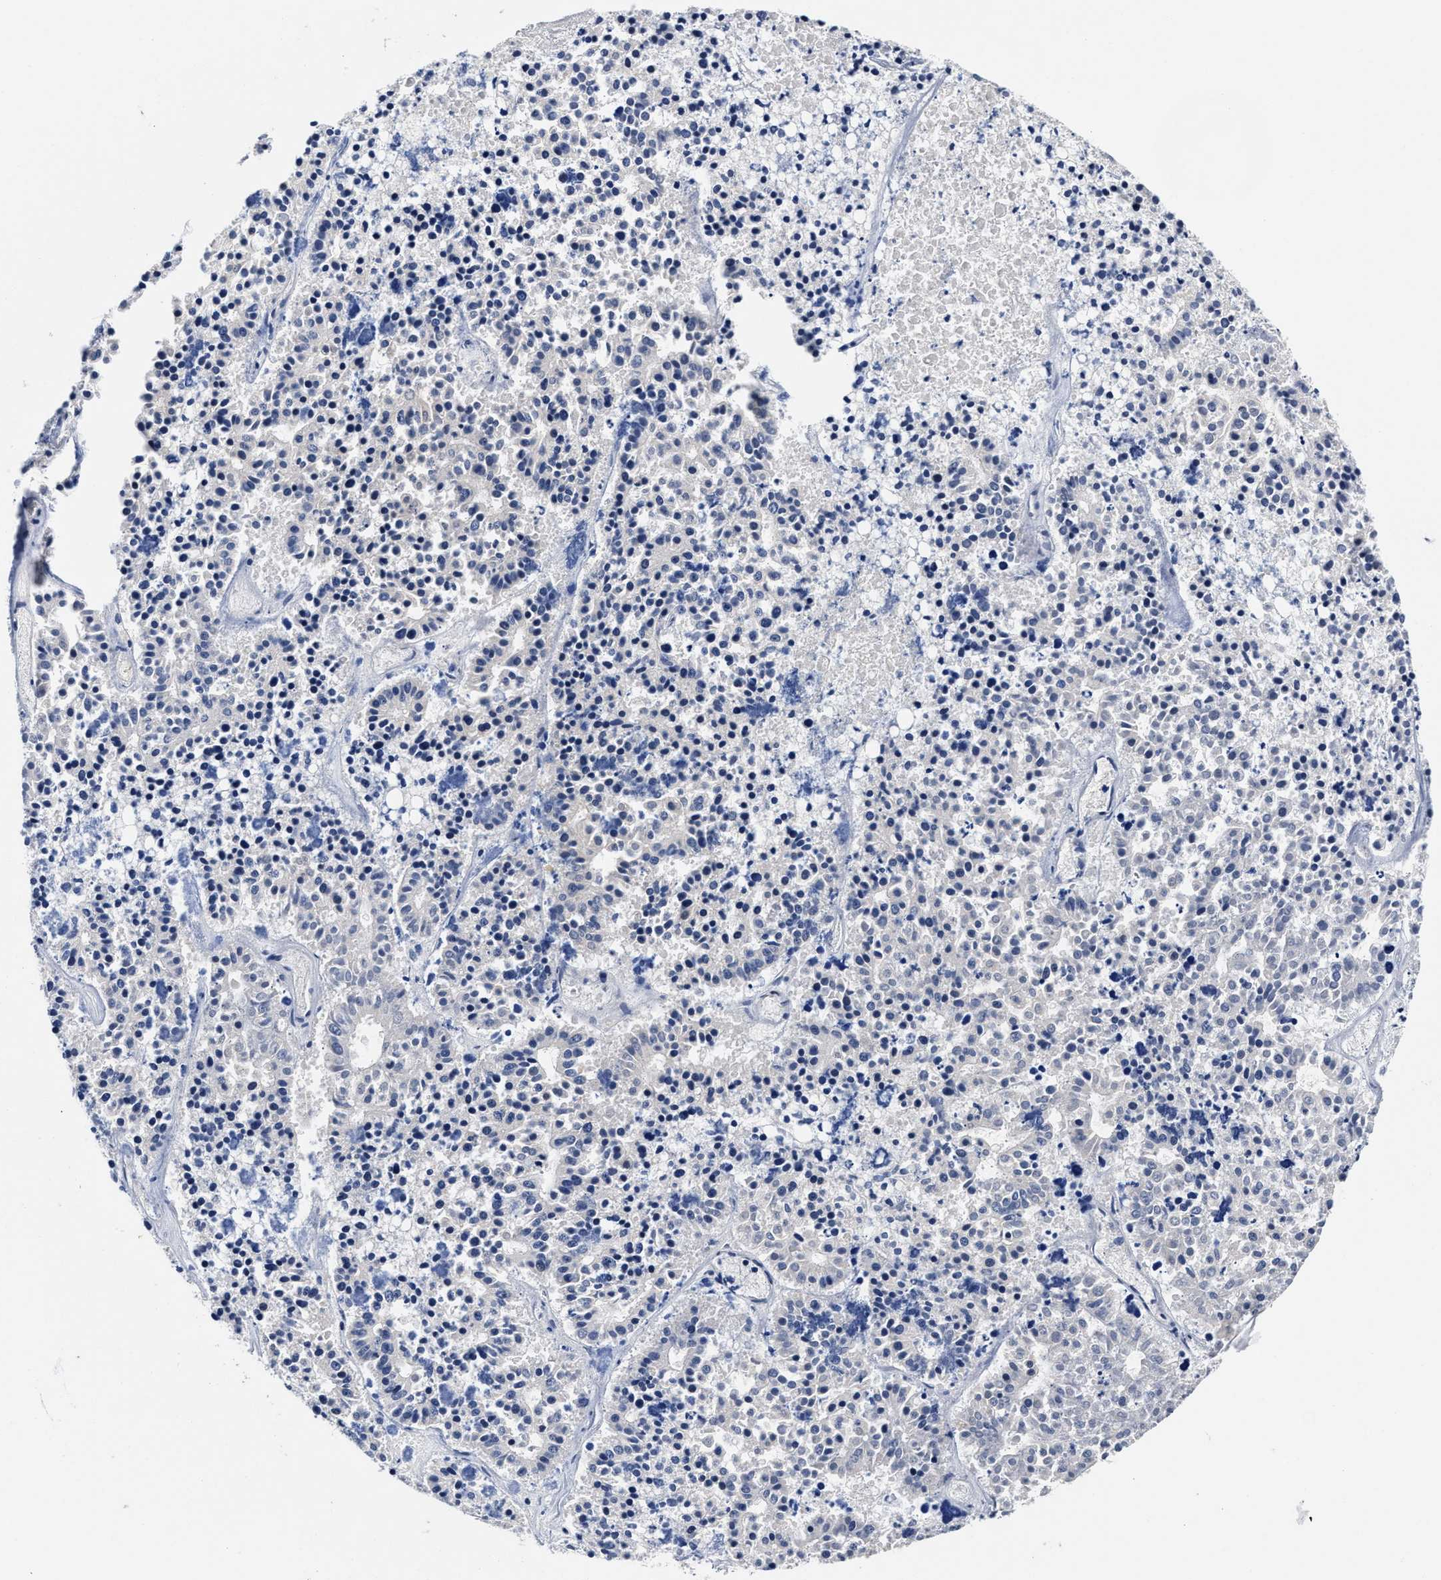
{"staining": {"intensity": "weak", "quantity": "25%-75%", "location": "cytoplasmic/membranous"}, "tissue": "pancreatic cancer", "cell_type": "Tumor cells", "image_type": "cancer", "snomed": [{"axis": "morphology", "description": "Adenocarcinoma, NOS"}, {"axis": "topography", "description": "Pancreas"}], "caption": "Immunohistochemistry (IHC) staining of adenocarcinoma (pancreatic), which shows low levels of weak cytoplasmic/membranous expression in approximately 25%-75% of tumor cells indicating weak cytoplasmic/membranous protein expression. The staining was performed using DAB (brown) for protein detection and nuclei were counterstained in hematoxylin (blue).", "gene": "HINT2", "patient": {"sex": "male", "age": 50}}